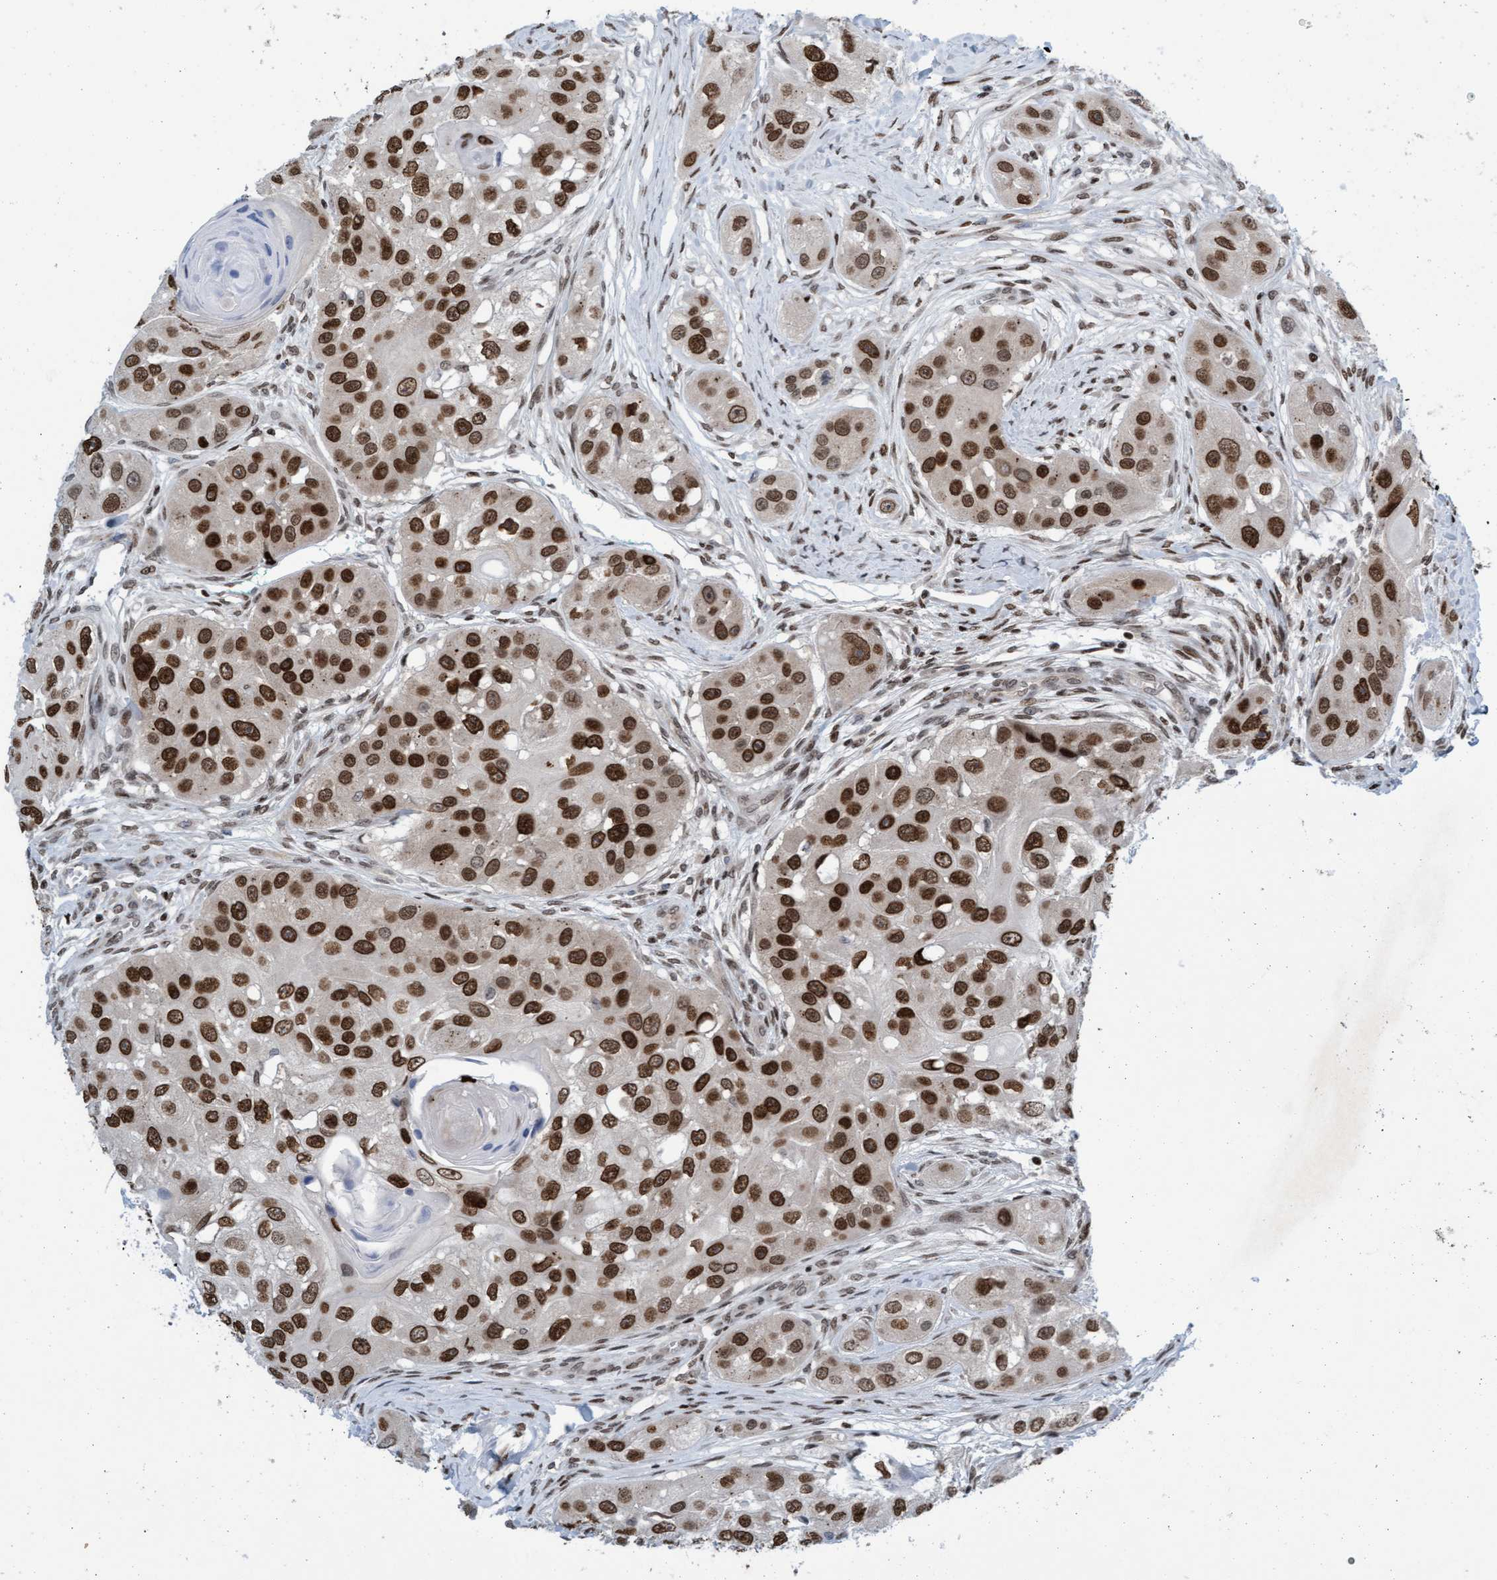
{"staining": {"intensity": "strong", "quantity": ">75%", "location": "nuclear"}, "tissue": "head and neck cancer", "cell_type": "Tumor cells", "image_type": "cancer", "snomed": [{"axis": "morphology", "description": "Normal tissue, NOS"}, {"axis": "morphology", "description": "Squamous cell carcinoma, NOS"}, {"axis": "topography", "description": "Skeletal muscle"}, {"axis": "topography", "description": "Head-Neck"}], "caption": "Head and neck squamous cell carcinoma was stained to show a protein in brown. There is high levels of strong nuclear positivity in approximately >75% of tumor cells. (Stains: DAB (3,3'-diaminobenzidine) in brown, nuclei in blue, Microscopy: brightfield microscopy at high magnification).", "gene": "GLRX2", "patient": {"sex": "male", "age": 51}}